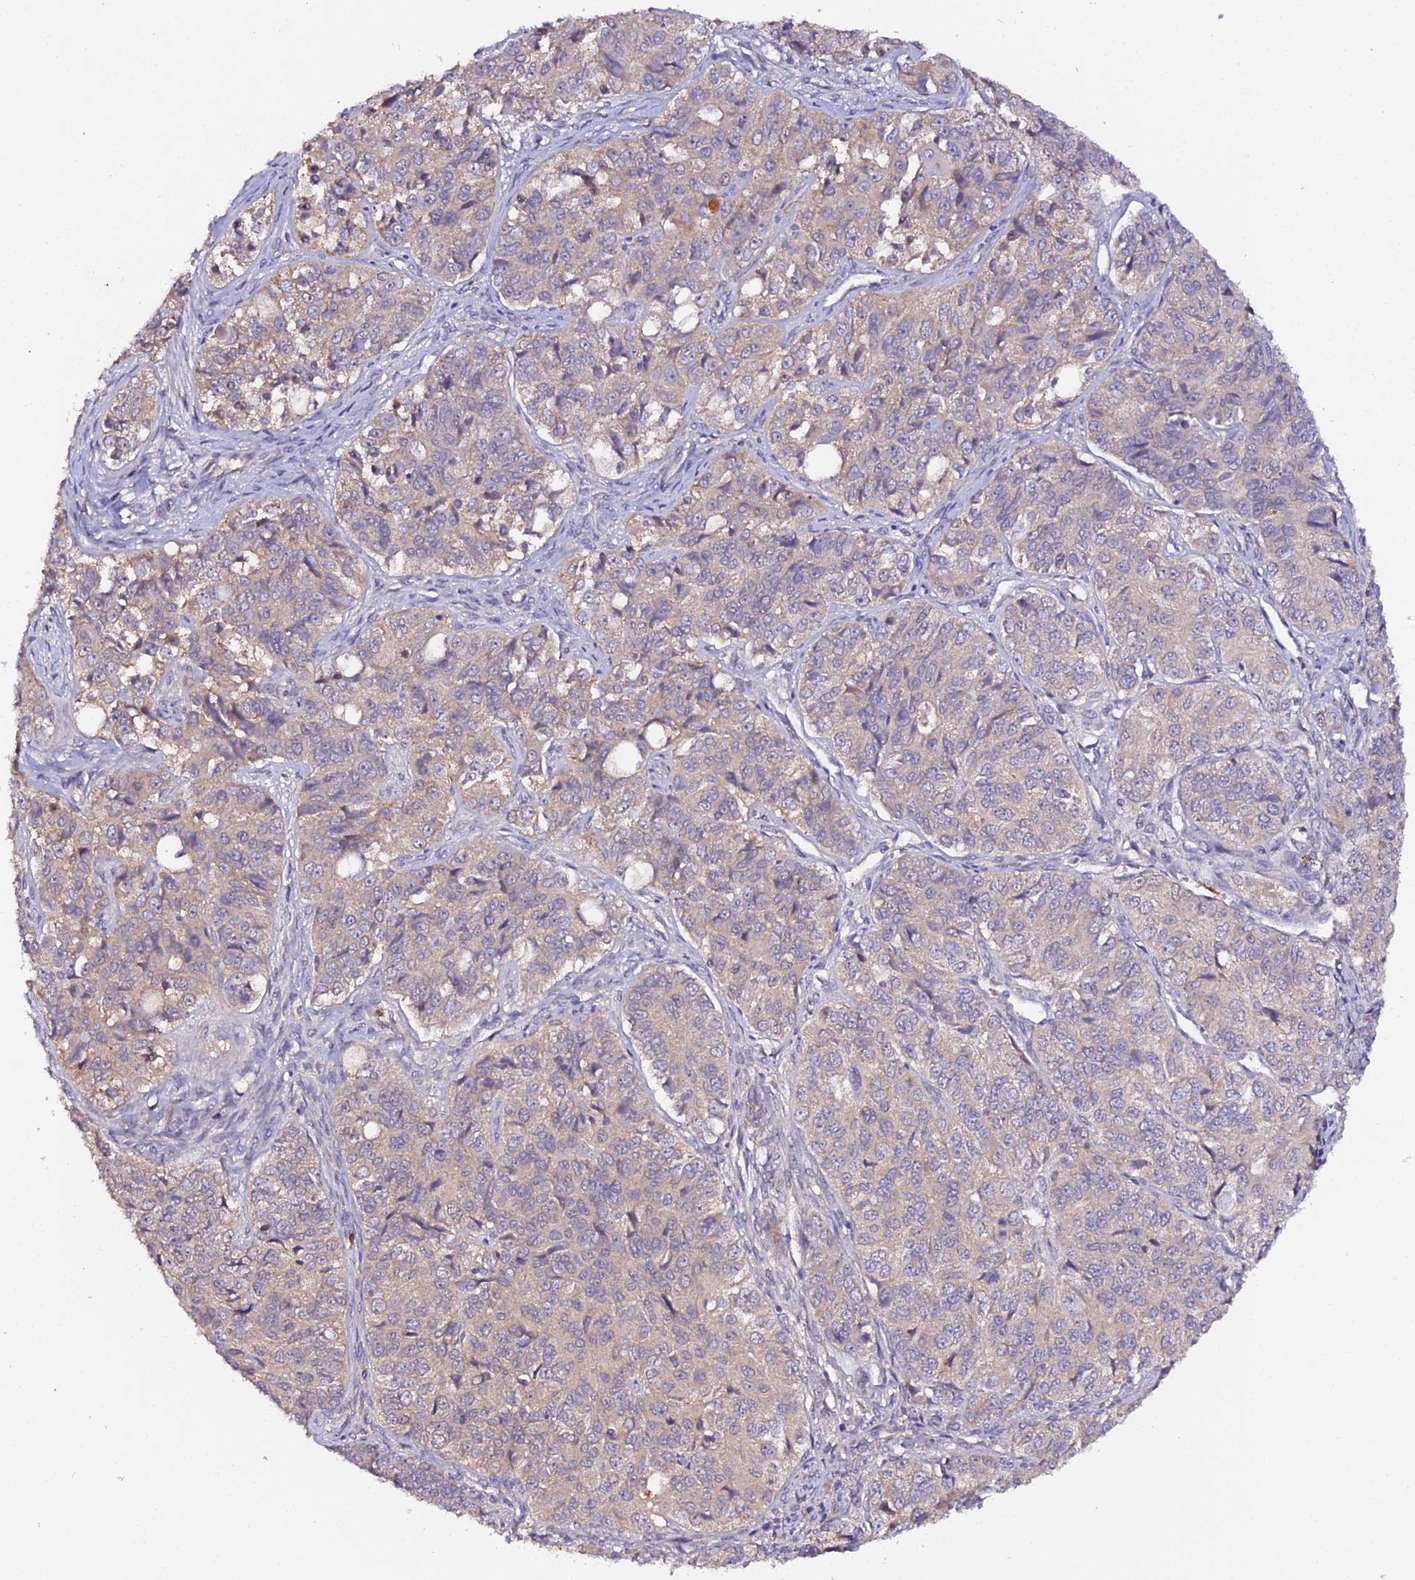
{"staining": {"intensity": "weak", "quantity": "25%-75%", "location": "cytoplasmic/membranous"}, "tissue": "ovarian cancer", "cell_type": "Tumor cells", "image_type": "cancer", "snomed": [{"axis": "morphology", "description": "Carcinoma, endometroid"}, {"axis": "topography", "description": "Ovary"}], "caption": "The image shows a brown stain indicating the presence of a protein in the cytoplasmic/membranous of tumor cells in ovarian cancer (endometroid carcinoma).", "gene": "TRIM26", "patient": {"sex": "female", "age": 51}}